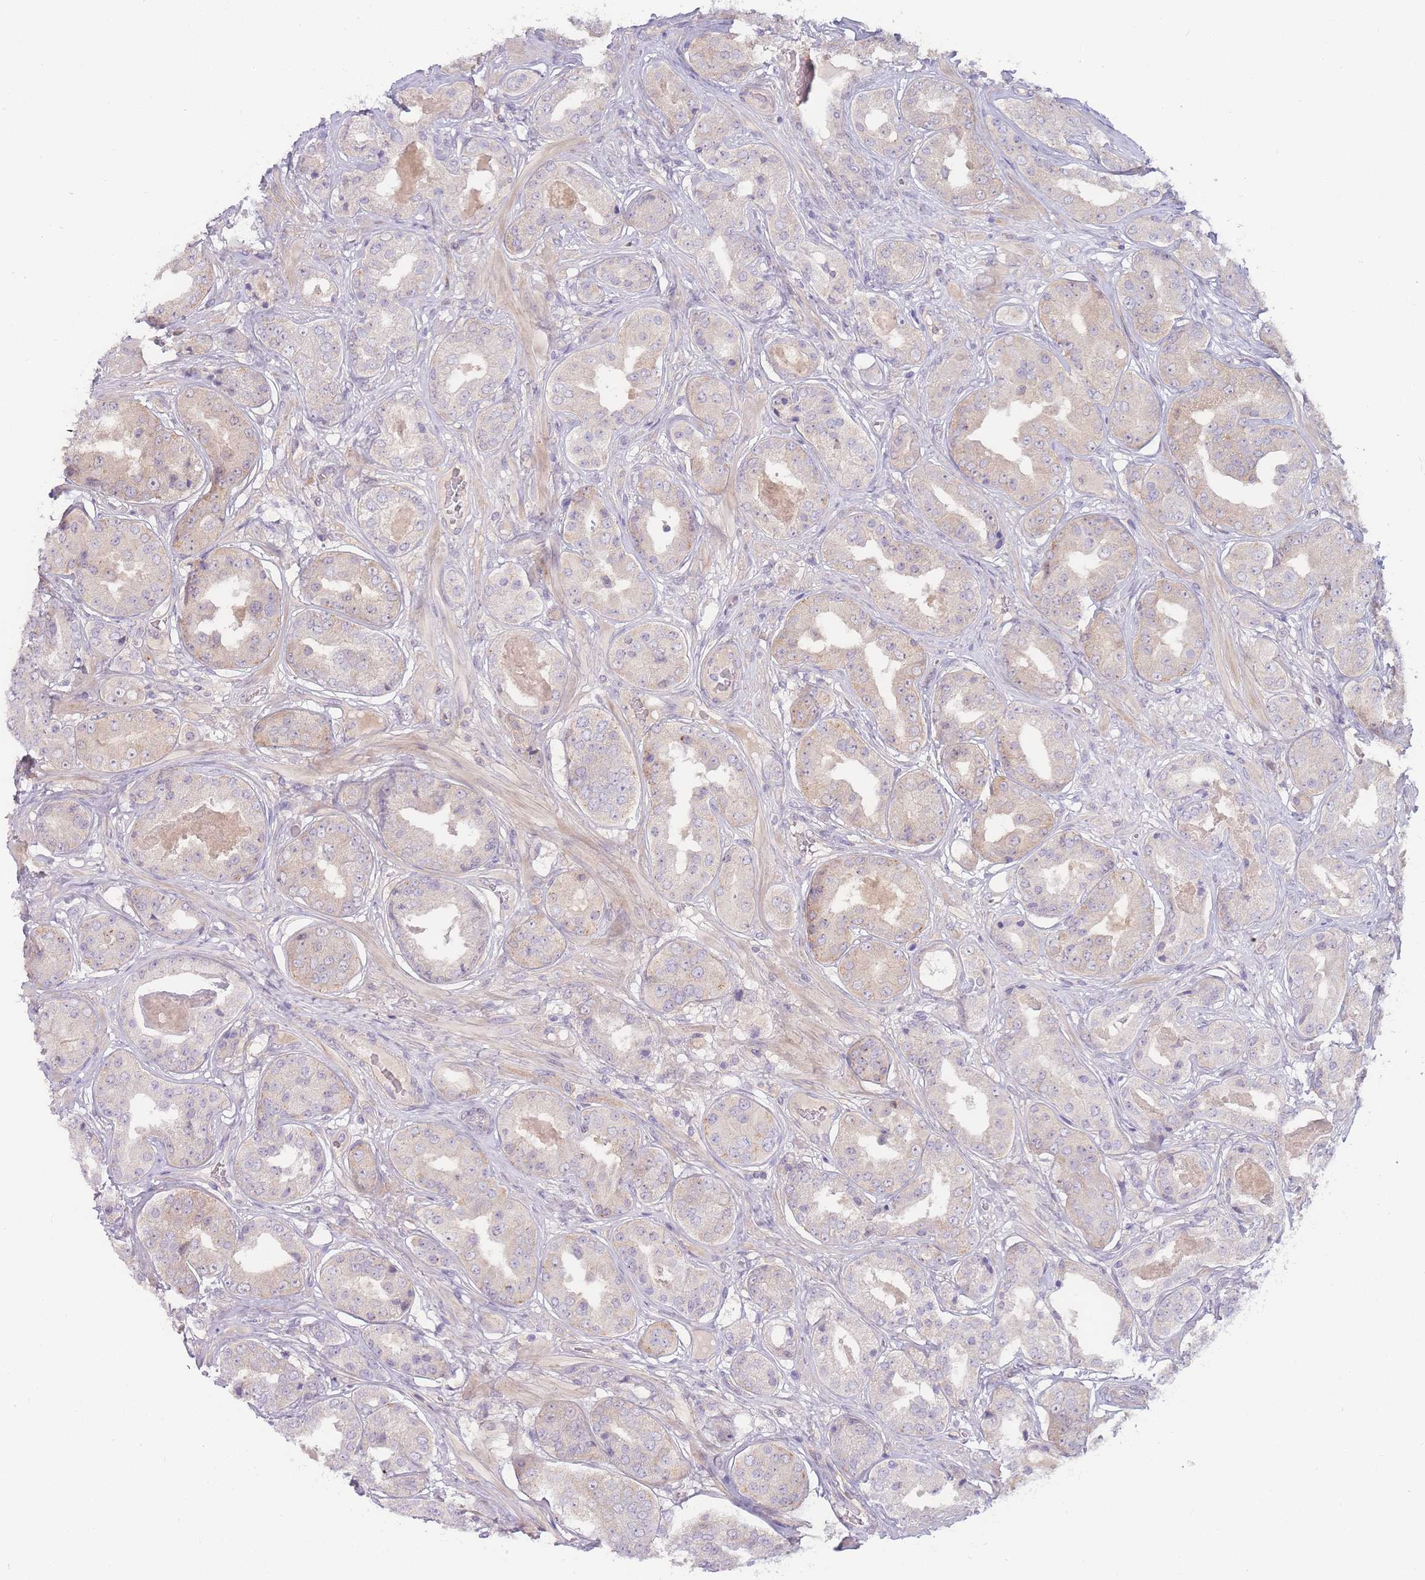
{"staining": {"intensity": "weak", "quantity": "<25%", "location": "cytoplasmic/membranous"}, "tissue": "prostate cancer", "cell_type": "Tumor cells", "image_type": "cancer", "snomed": [{"axis": "morphology", "description": "Adenocarcinoma, High grade"}, {"axis": "topography", "description": "Prostate"}], "caption": "Tumor cells show no significant protein staining in high-grade adenocarcinoma (prostate). (DAB immunohistochemistry with hematoxylin counter stain).", "gene": "SPHKAP", "patient": {"sex": "male", "age": 63}}